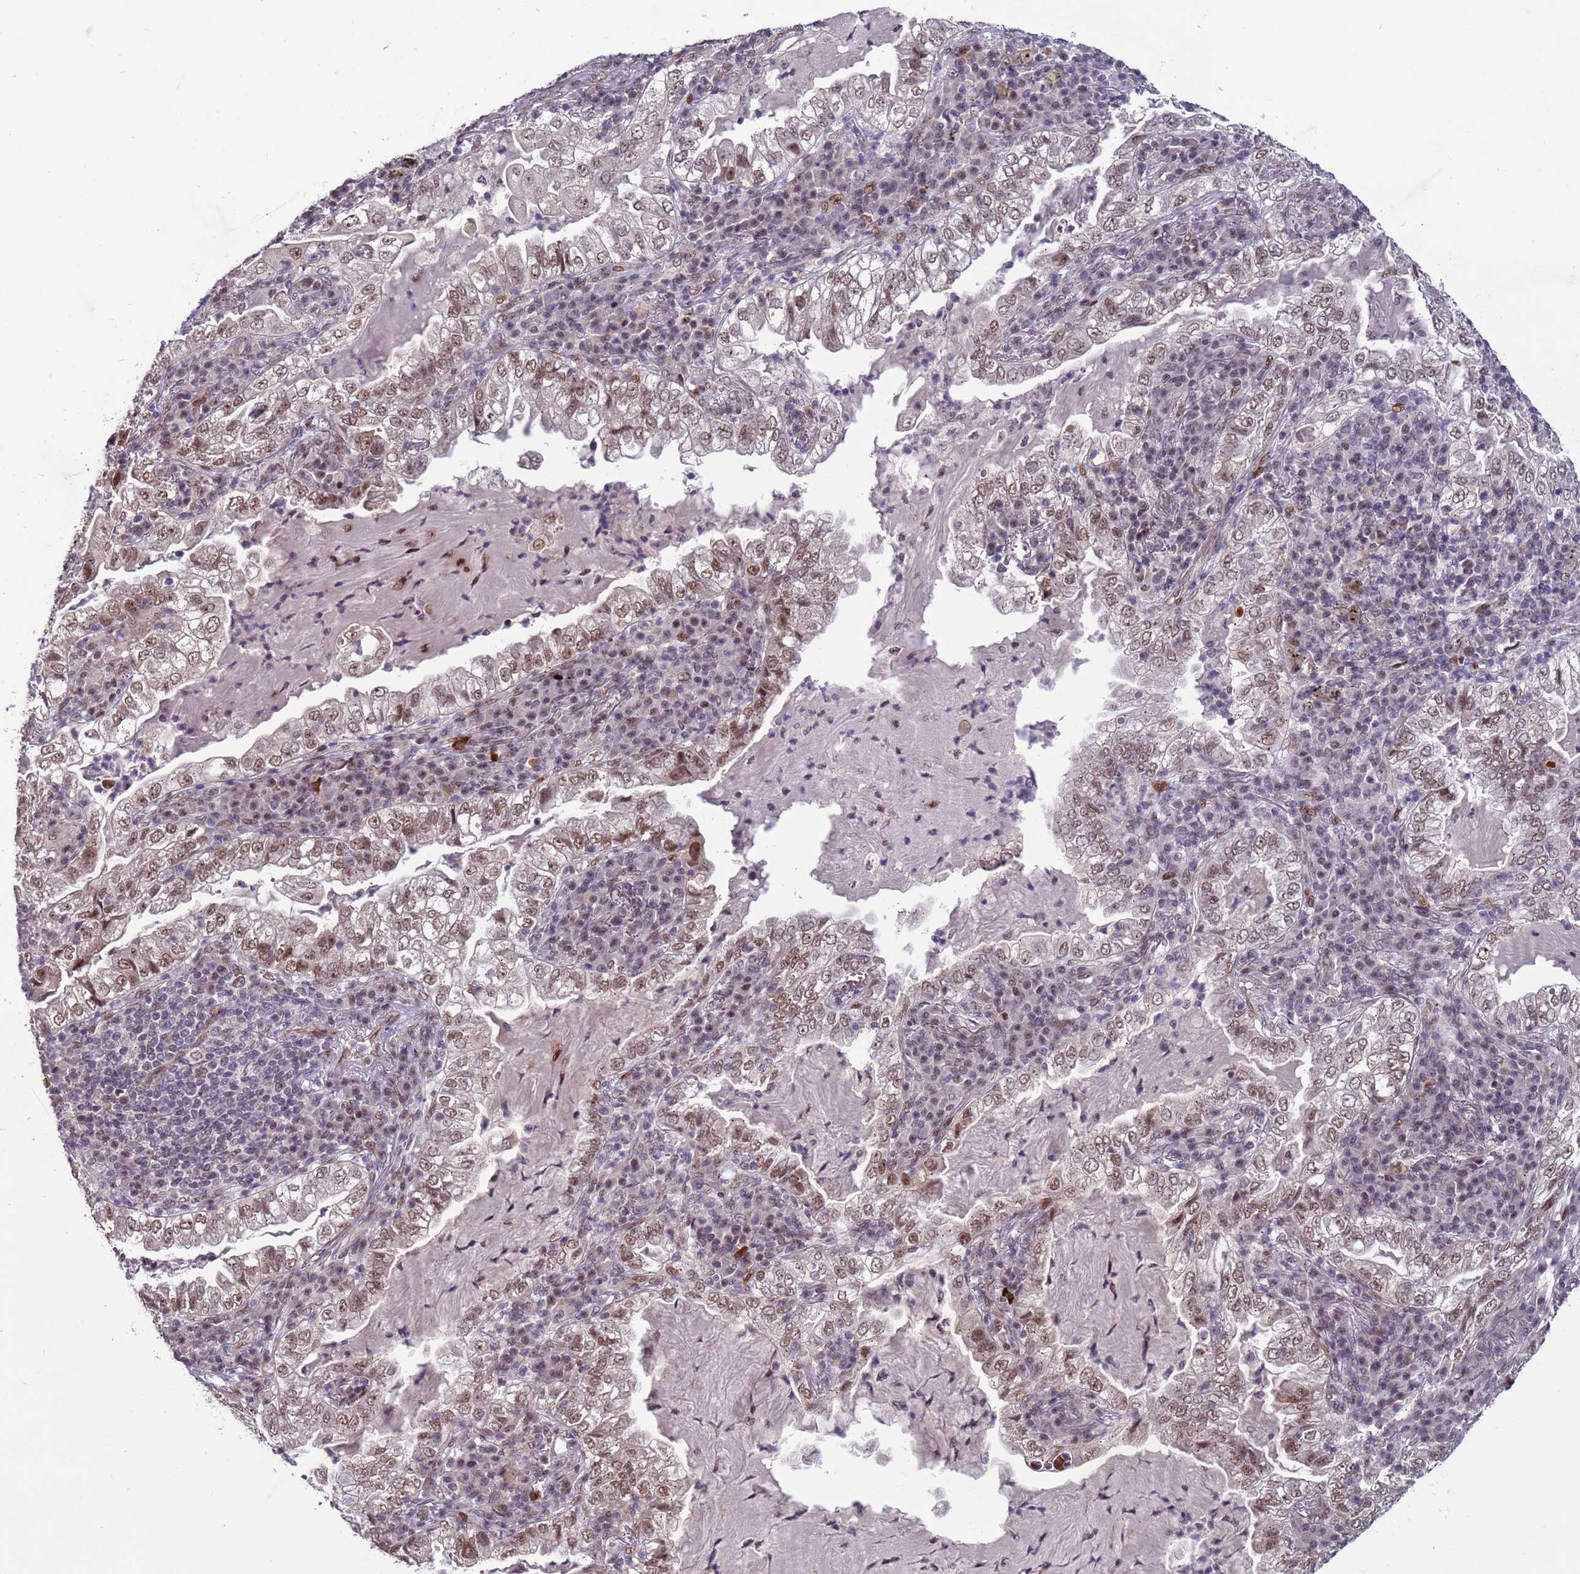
{"staining": {"intensity": "moderate", "quantity": ">75%", "location": "nuclear"}, "tissue": "lung cancer", "cell_type": "Tumor cells", "image_type": "cancer", "snomed": [{"axis": "morphology", "description": "Adenocarcinoma, NOS"}, {"axis": "topography", "description": "Lung"}], "caption": "Protein staining shows moderate nuclear staining in approximately >75% of tumor cells in adenocarcinoma (lung). The staining was performed using DAB (3,3'-diaminobenzidine) to visualize the protein expression in brown, while the nuclei were stained in blue with hematoxylin (Magnification: 20x).", "gene": "SHC3", "patient": {"sex": "female", "age": 73}}